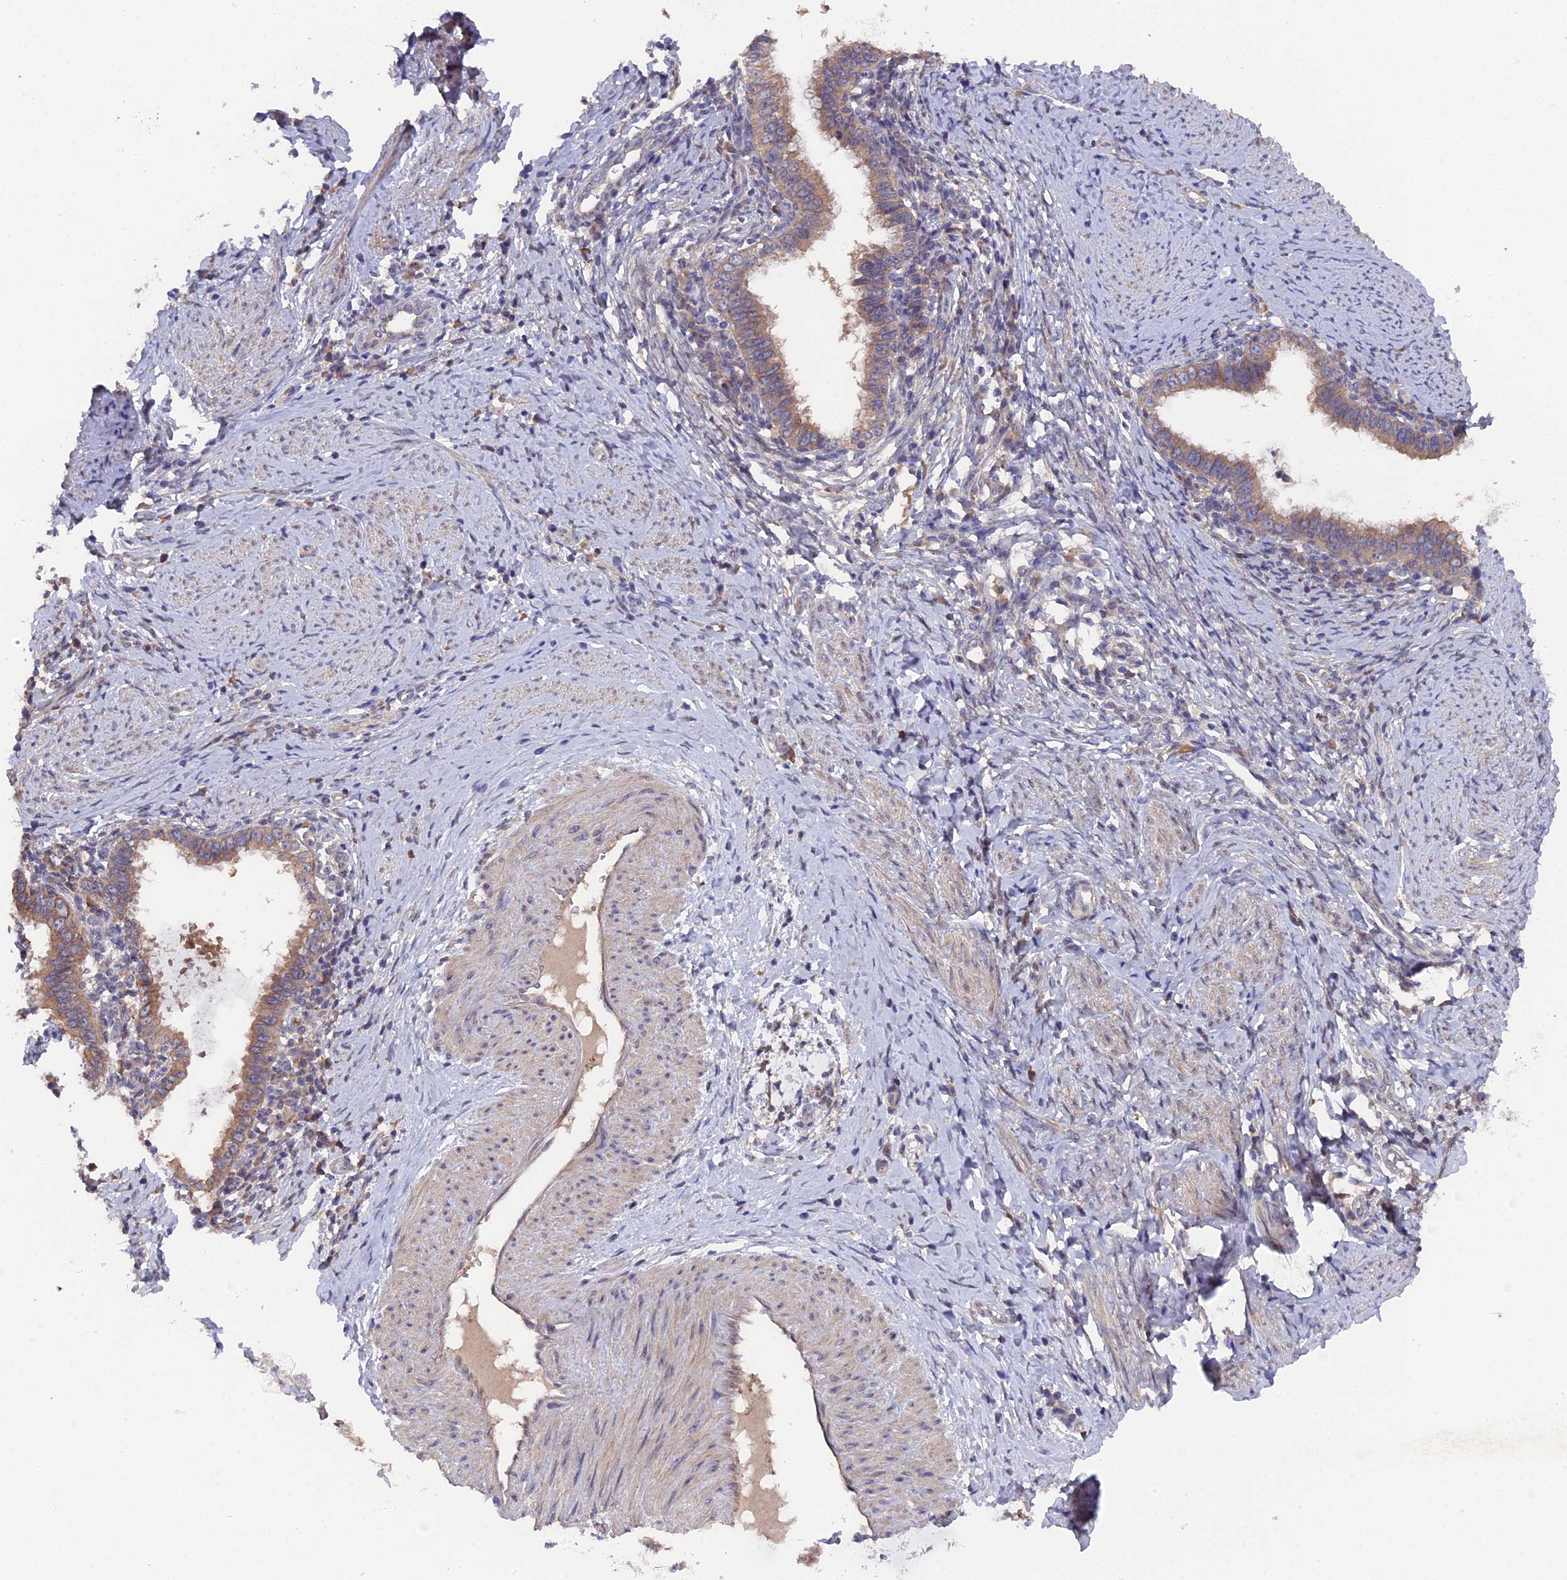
{"staining": {"intensity": "weak", "quantity": ">75%", "location": "cytoplasmic/membranous"}, "tissue": "cervical cancer", "cell_type": "Tumor cells", "image_type": "cancer", "snomed": [{"axis": "morphology", "description": "Adenocarcinoma, NOS"}, {"axis": "topography", "description": "Cervix"}], "caption": "Immunohistochemistry (DAB) staining of human cervical cancer (adenocarcinoma) demonstrates weak cytoplasmic/membranous protein expression in approximately >75% of tumor cells.", "gene": "ZCCHC2", "patient": {"sex": "female", "age": 36}}